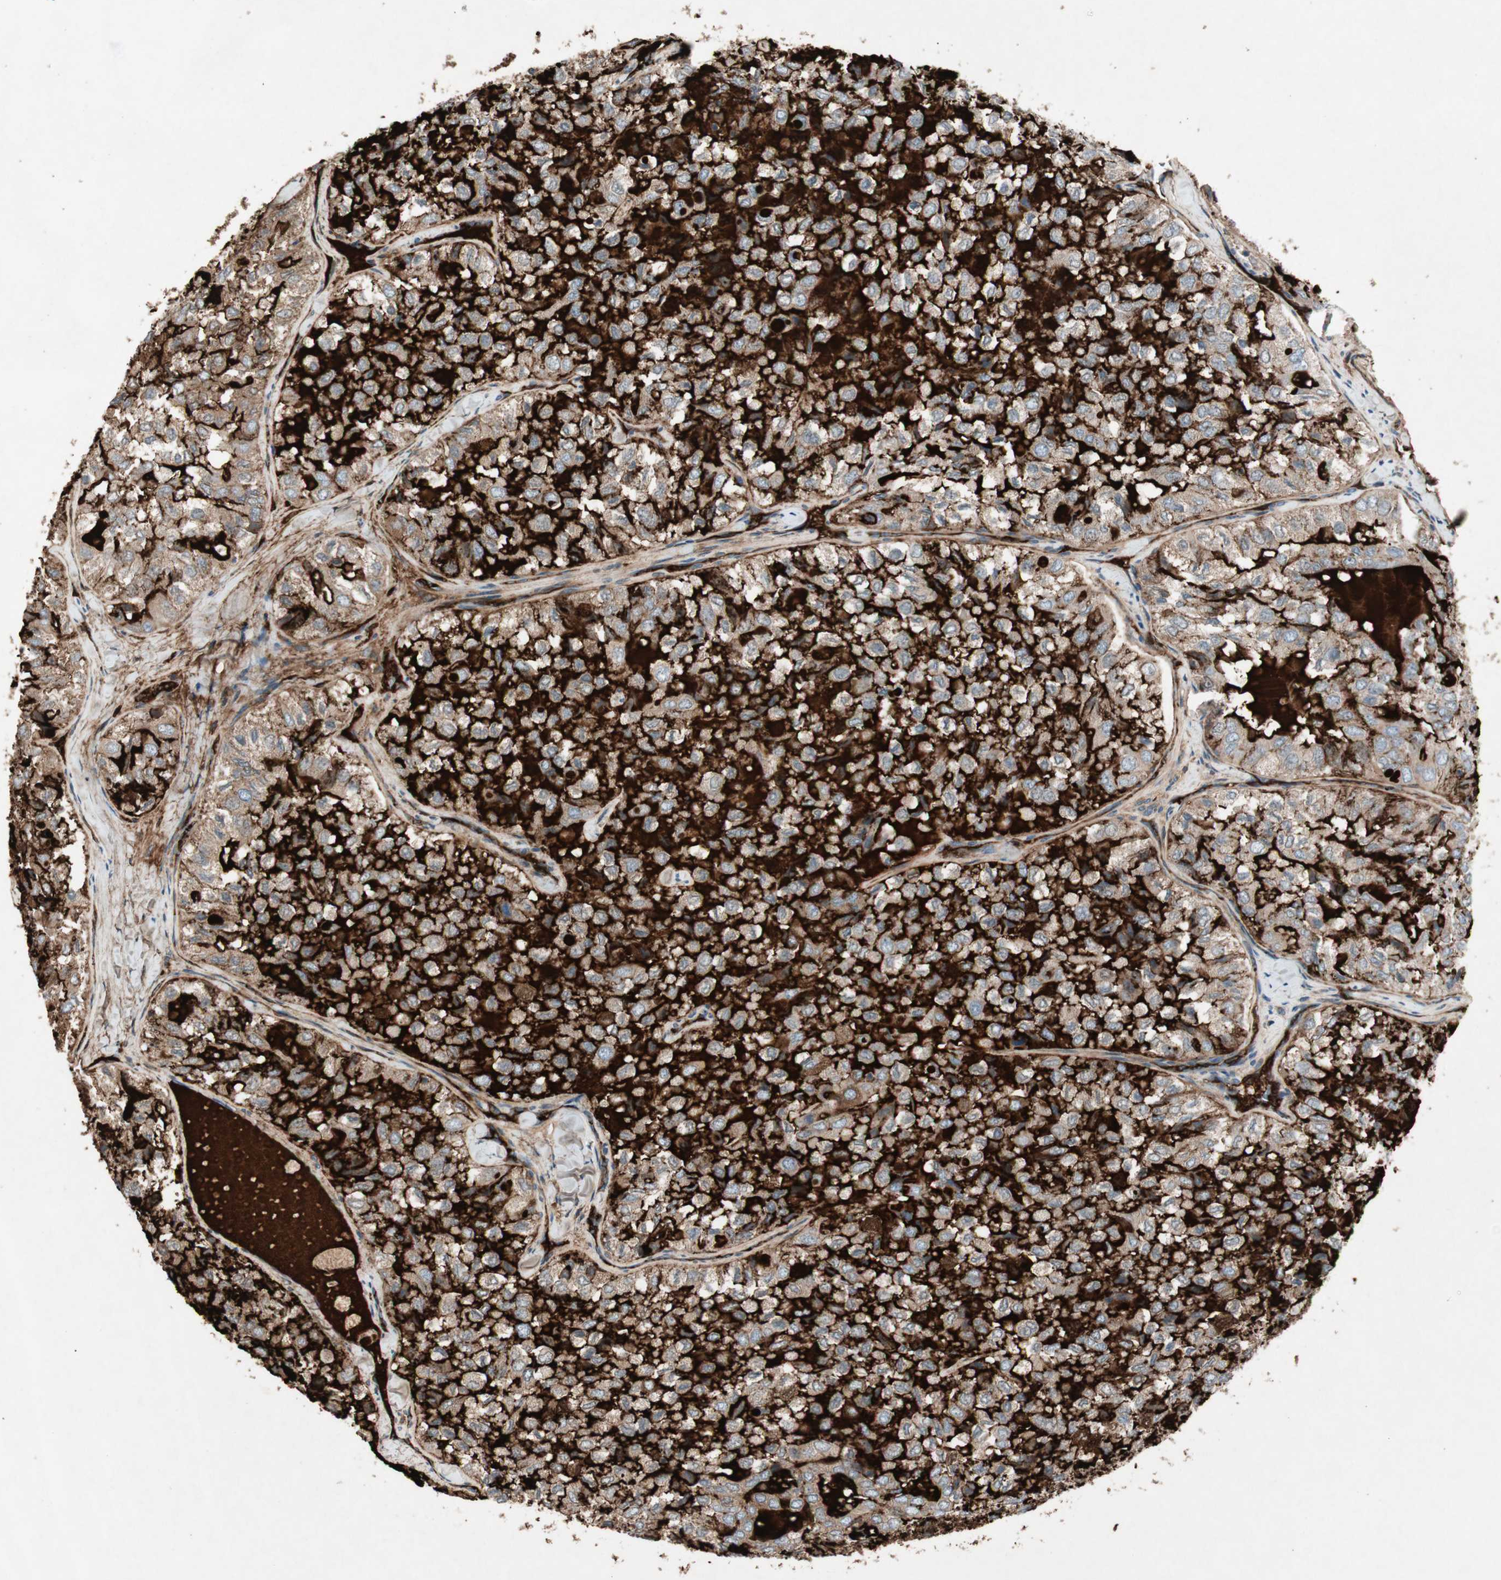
{"staining": {"intensity": "weak", "quantity": ">75%", "location": "cytoplasmic/membranous"}, "tissue": "thyroid cancer", "cell_type": "Tumor cells", "image_type": "cancer", "snomed": [{"axis": "morphology", "description": "Follicular adenoma carcinoma, NOS"}, {"axis": "topography", "description": "Thyroid gland"}], "caption": "This histopathology image displays follicular adenoma carcinoma (thyroid) stained with immunohistochemistry (IHC) to label a protein in brown. The cytoplasmic/membranous of tumor cells show weak positivity for the protein. Nuclei are counter-stained blue.", "gene": "APOO", "patient": {"sex": "male", "age": 75}}